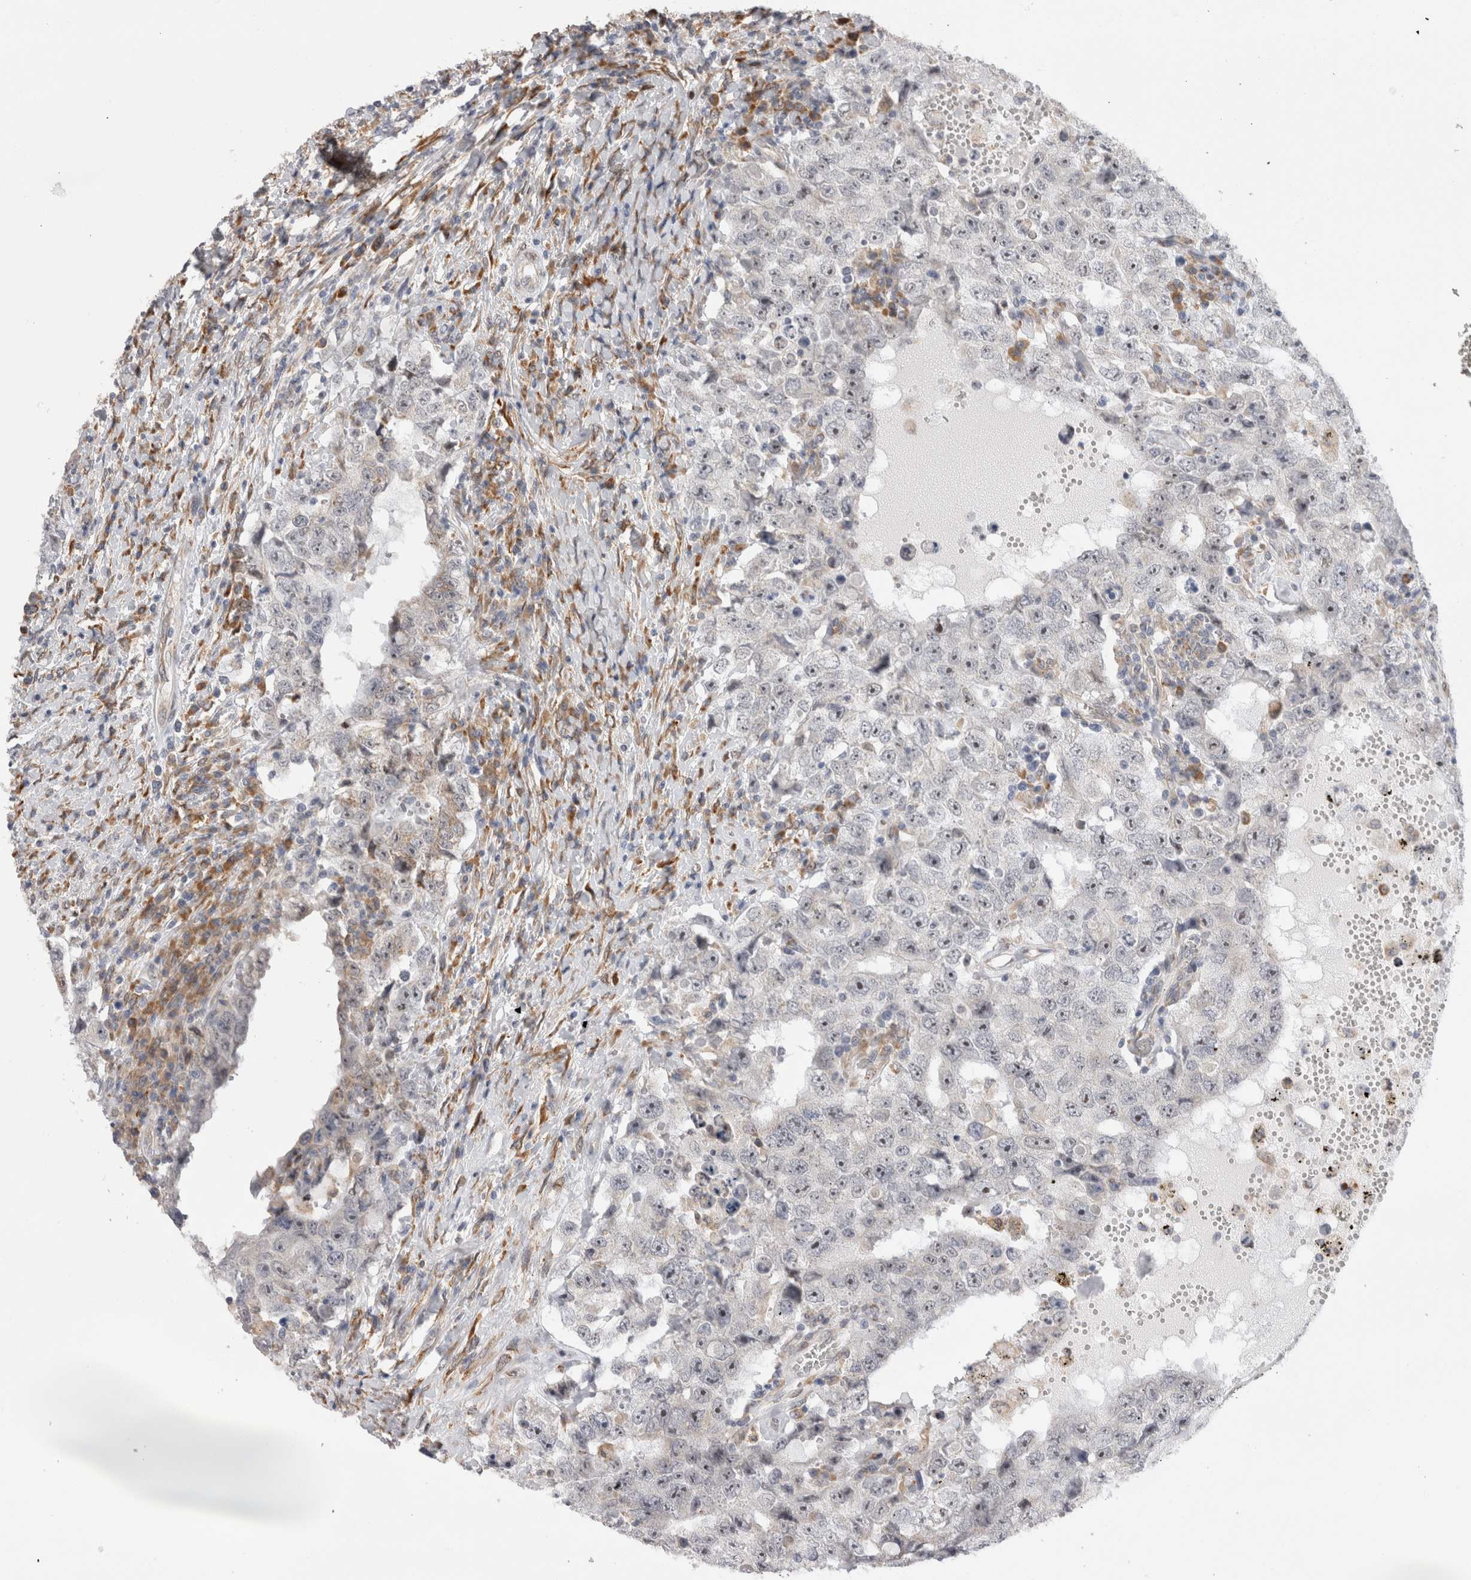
{"staining": {"intensity": "negative", "quantity": "none", "location": "none"}, "tissue": "testis cancer", "cell_type": "Tumor cells", "image_type": "cancer", "snomed": [{"axis": "morphology", "description": "Carcinoma, Embryonal, NOS"}, {"axis": "topography", "description": "Testis"}], "caption": "This photomicrograph is of testis cancer (embryonal carcinoma) stained with immunohistochemistry to label a protein in brown with the nuclei are counter-stained blue. There is no positivity in tumor cells.", "gene": "VCPIP1", "patient": {"sex": "male", "age": 26}}